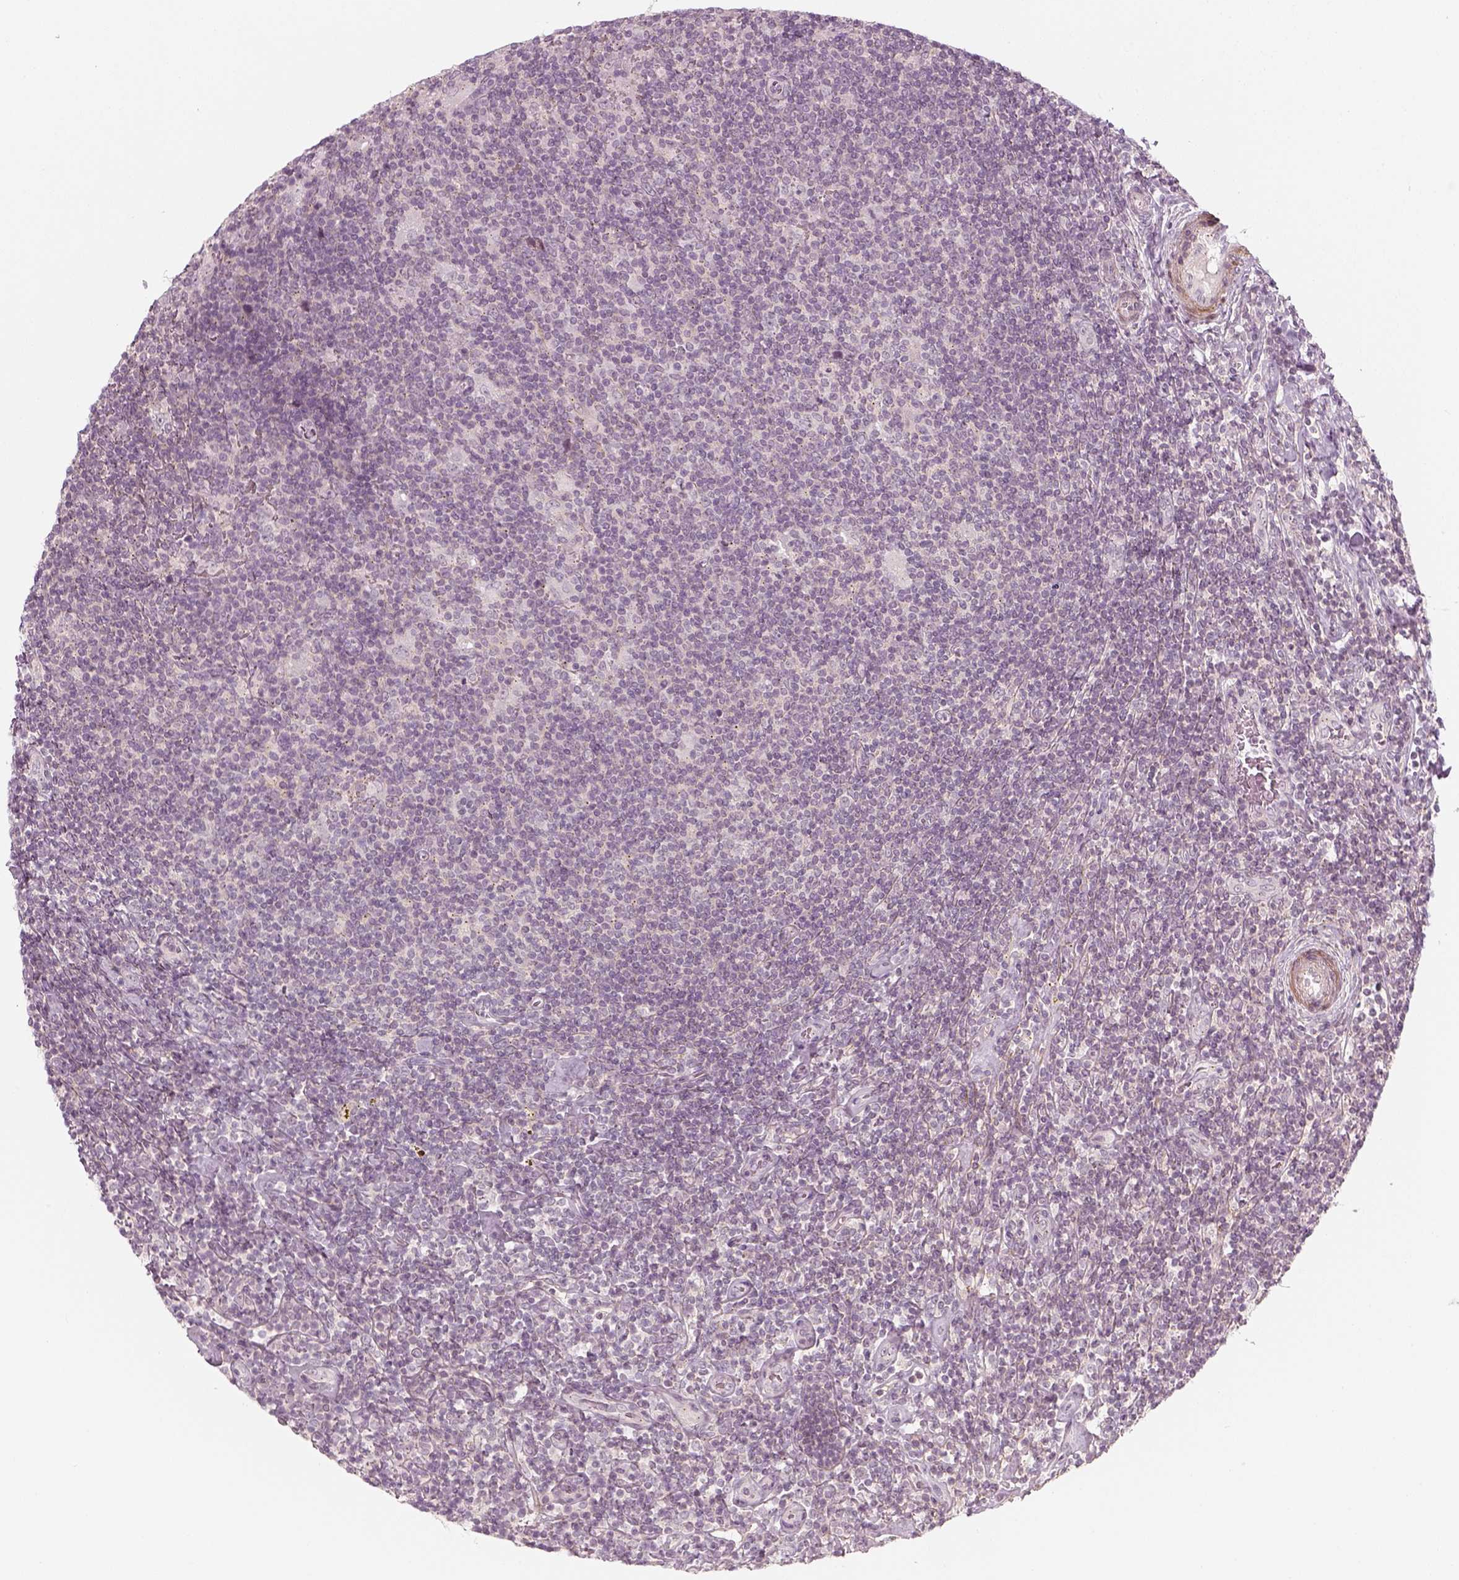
{"staining": {"intensity": "negative", "quantity": "none", "location": "none"}, "tissue": "lymphoma", "cell_type": "Tumor cells", "image_type": "cancer", "snomed": [{"axis": "morphology", "description": "Hodgkin's disease, NOS"}, {"axis": "topography", "description": "Lymph node"}], "caption": "The IHC image has no significant expression in tumor cells of Hodgkin's disease tissue.", "gene": "MLIP", "patient": {"sex": "male", "age": 40}}